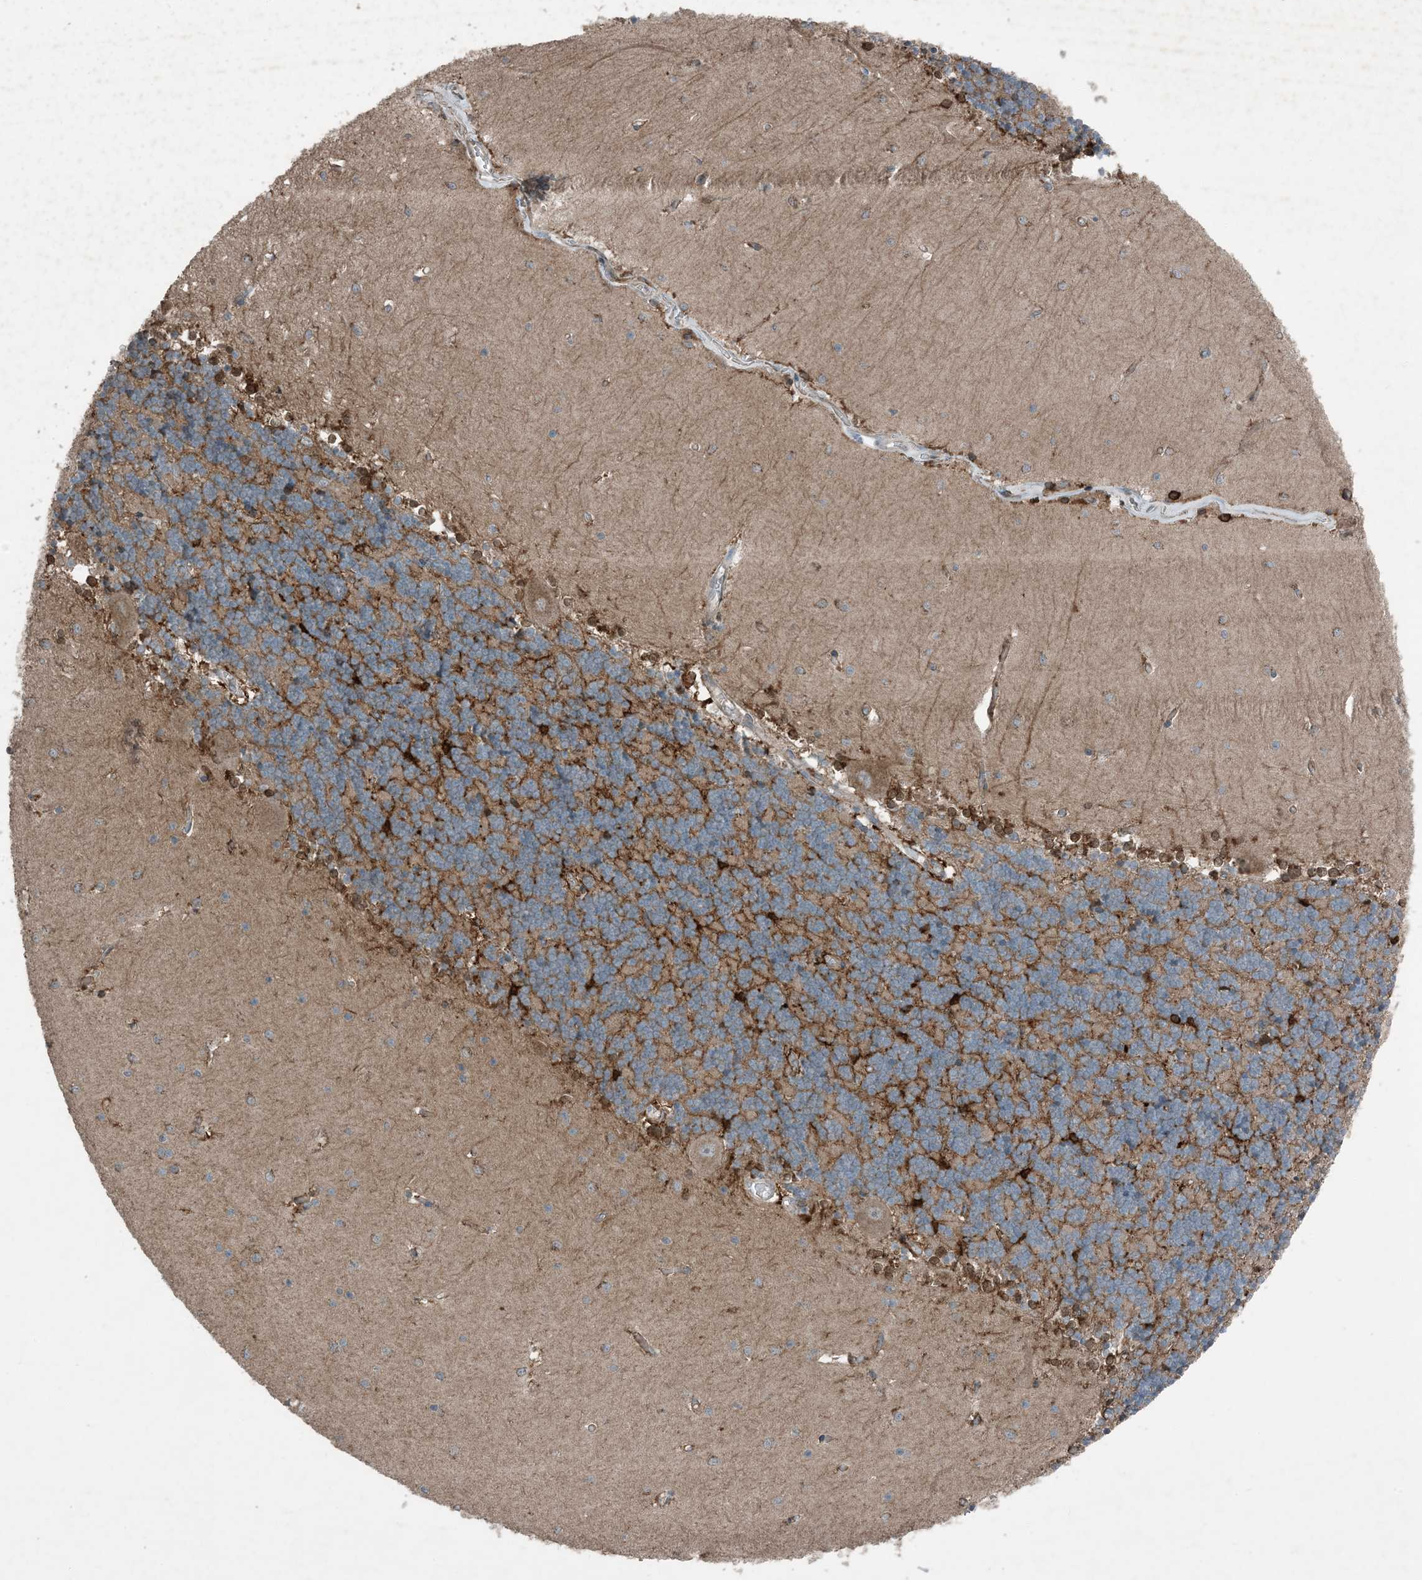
{"staining": {"intensity": "weak", "quantity": "<25%", "location": "cytoplasmic/membranous"}, "tissue": "cerebellum", "cell_type": "Cells in granular layer", "image_type": "normal", "snomed": [{"axis": "morphology", "description": "Normal tissue, NOS"}, {"axis": "topography", "description": "Cerebellum"}], "caption": "Immunohistochemical staining of benign human cerebellum exhibits no significant positivity in cells in granular layer.", "gene": "MDN1", "patient": {"sex": "male", "age": 37}}